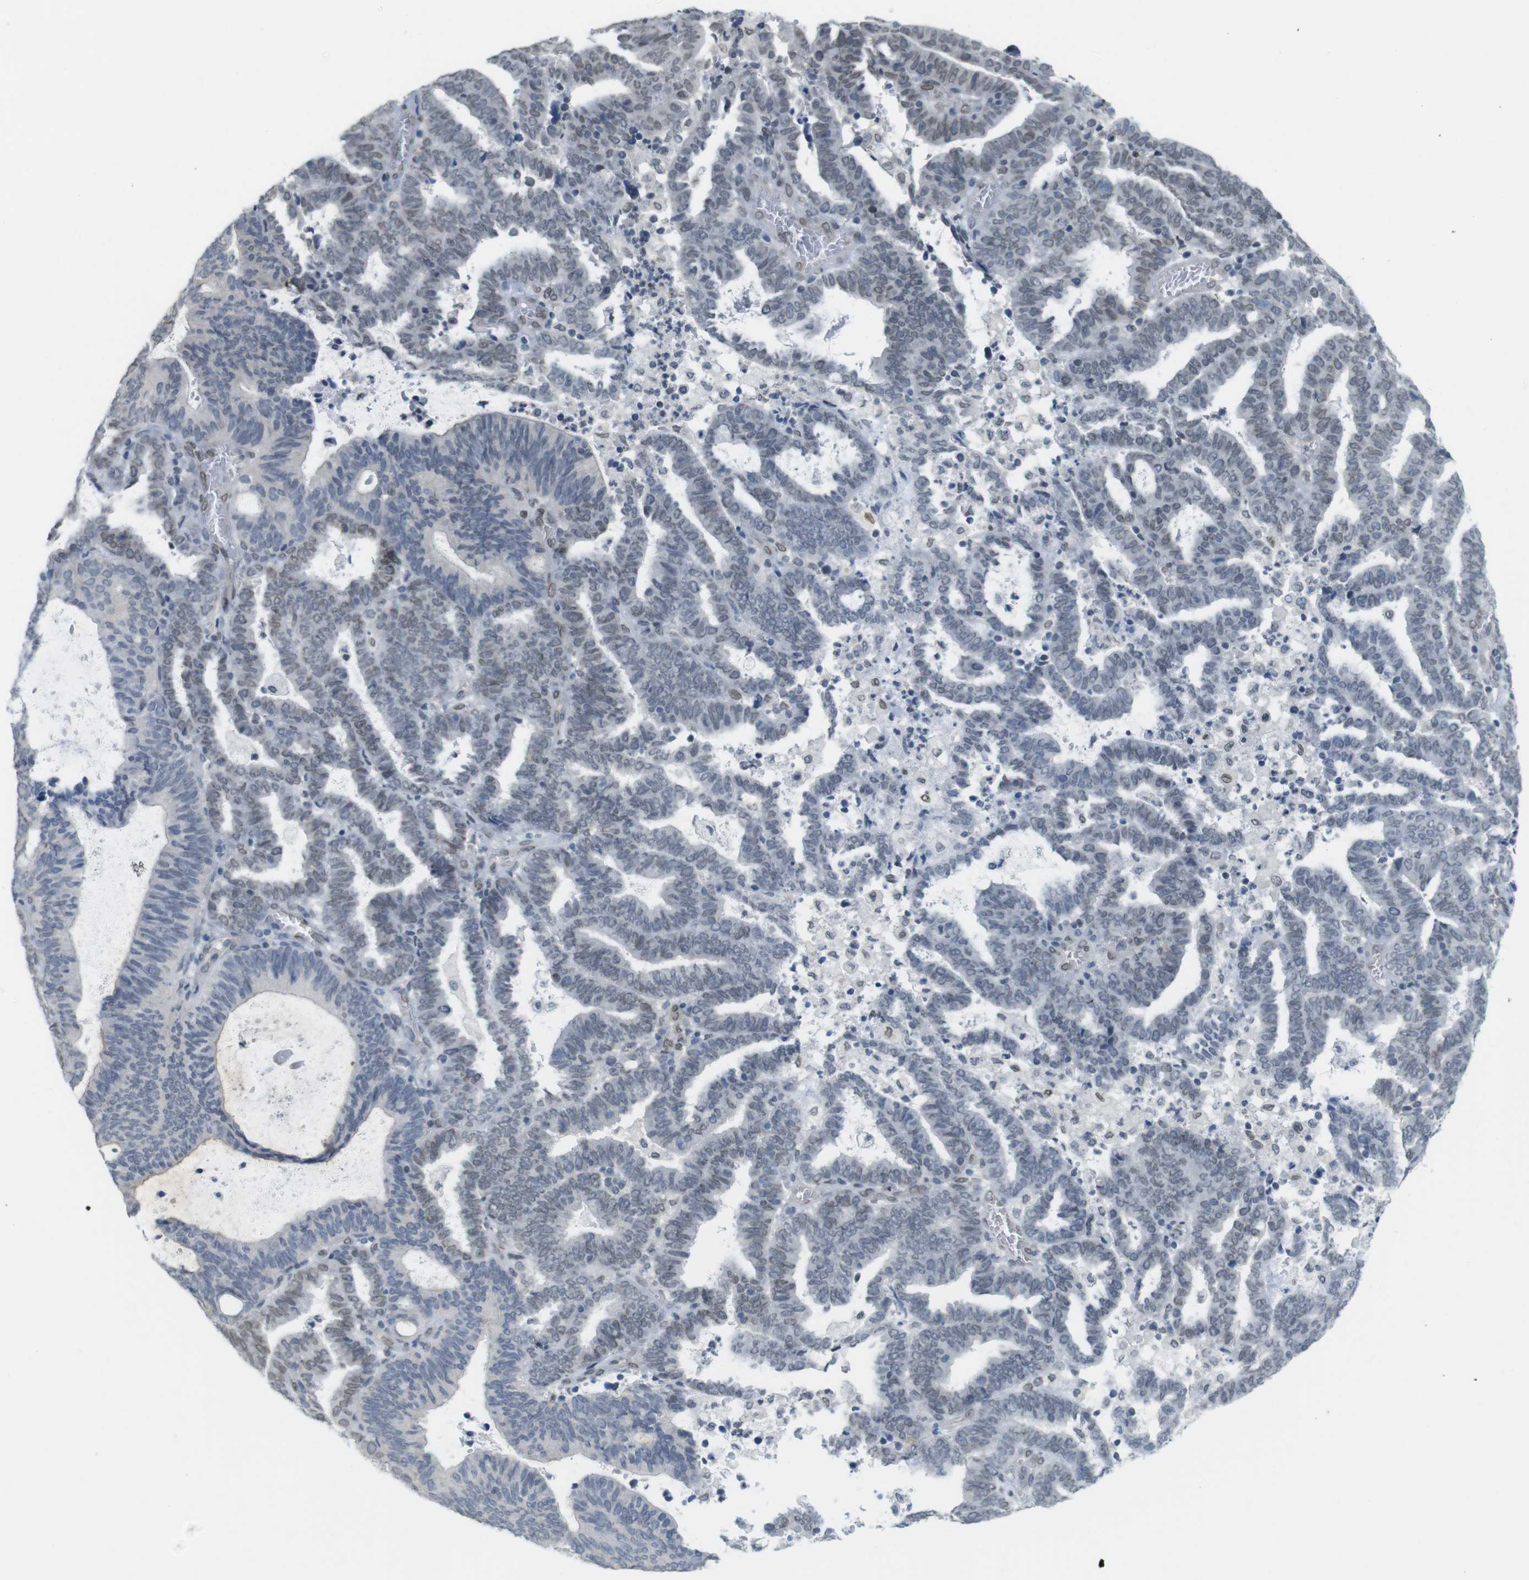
{"staining": {"intensity": "moderate", "quantity": "<25%", "location": "cytoplasmic/membranous,nuclear"}, "tissue": "endometrial cancer", "cell_type": "Tumor cells", "image_type": "cancer", "snomed": [{"axis": "morphology", "description": "Adenocarcinoma, NOS"}, {"axis": "topography", "description": "Uterus"}], "caption": "High-power microscopy captured an IHC histopathology image of endometrial cancer, revealing moderate cytoplasmic/membranous and nuclear positivity in about <25% of tumor cells.", "gene": "ARL6IP6", "patient": {"sex": "female", "age": 83}}